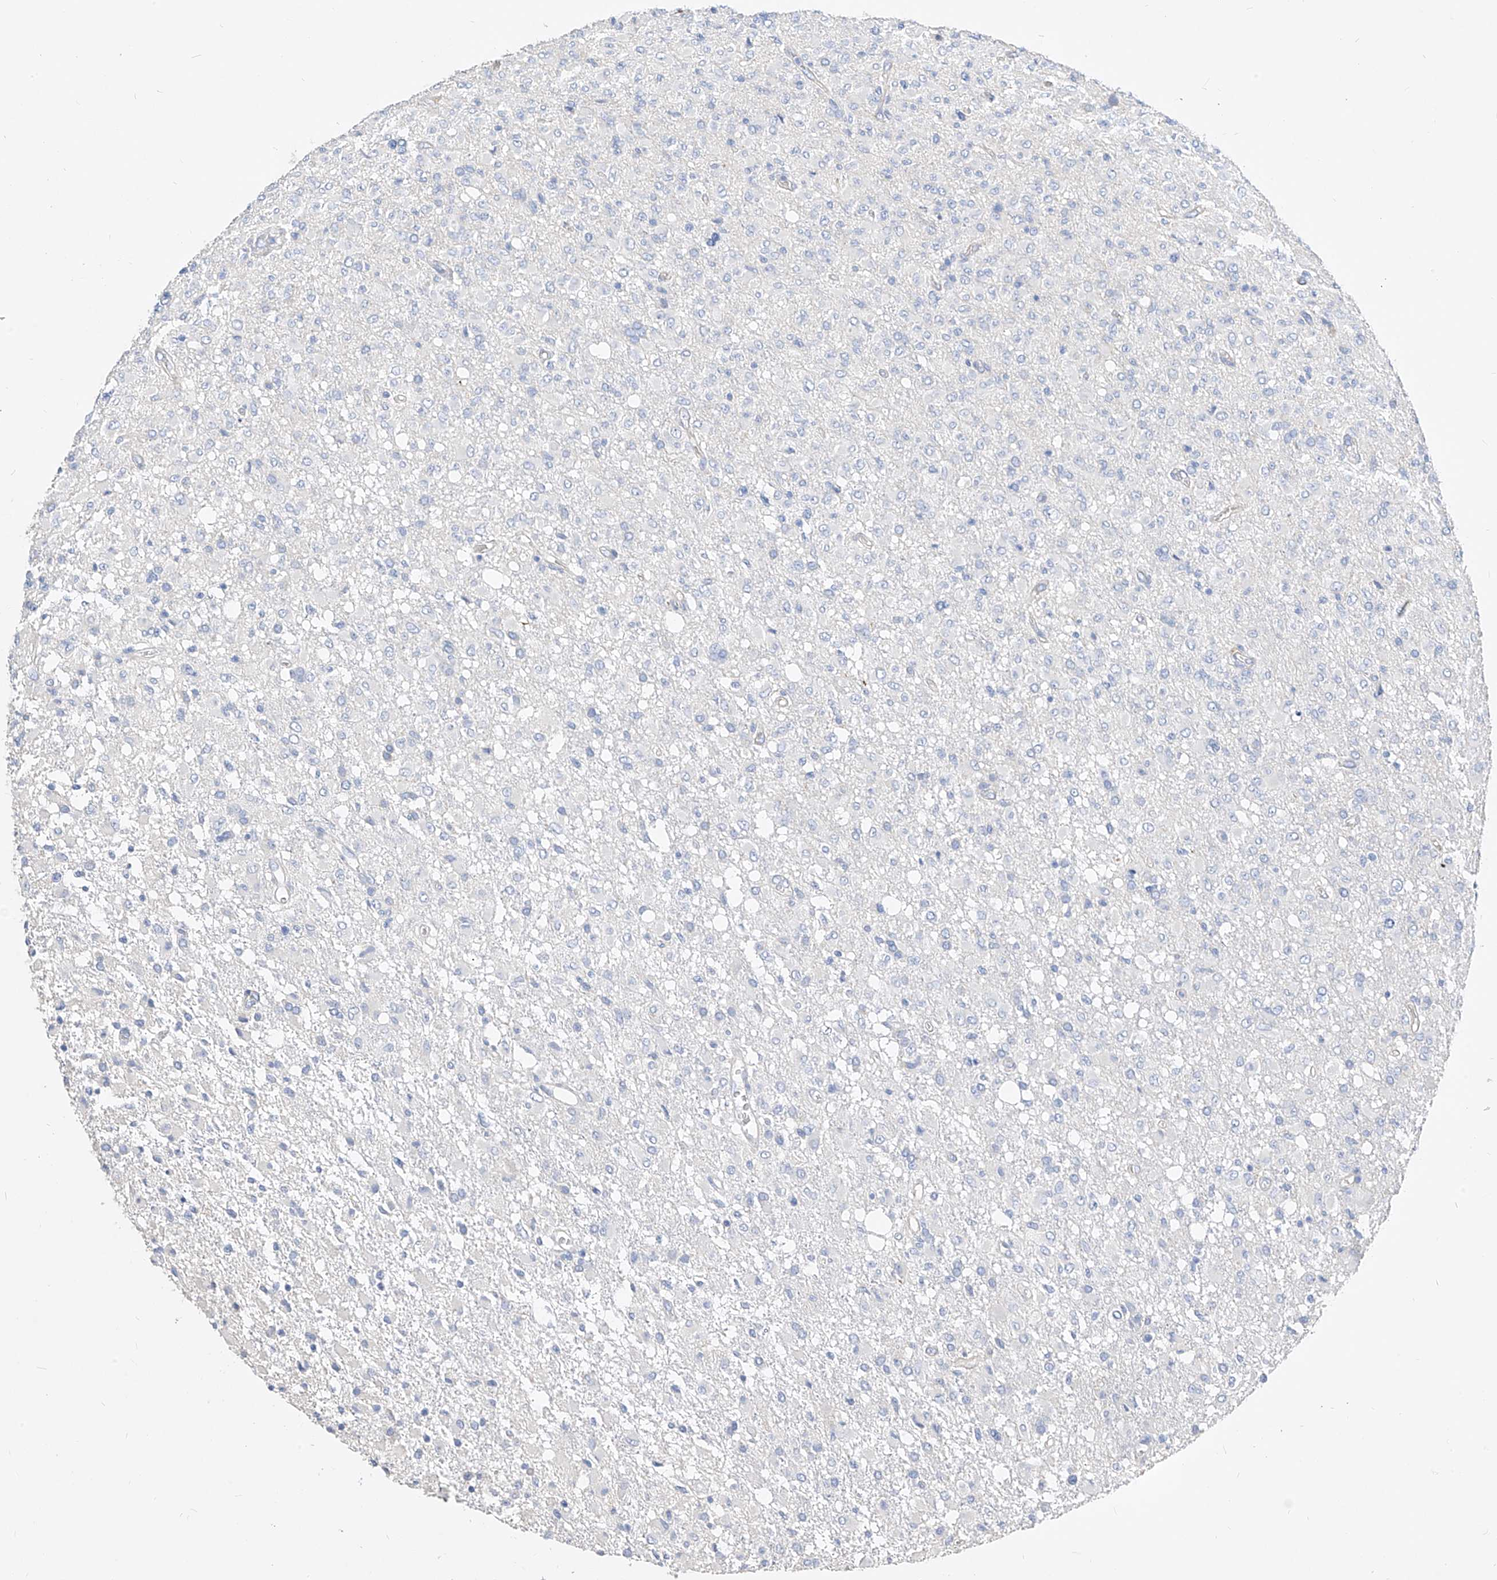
{"staining": {"intensity": "negative", "quantity": "none", "location": "none"}, "tissue": "glioma", "cell_type": "Tumor cells", "image_type": "cancer", "snomed": [{"axis": "morphology", "description": "Glioma, malignant, High grade"}, {"axis": "topography", "description": "Brain"}], "caption": "Immunohistochemical staining of human malignant glioma (high-grade) demonstrates no significant expression in tumor cells.", "gene": "SCGB2A1", "patient": {"sex": "female", "age": 57}}